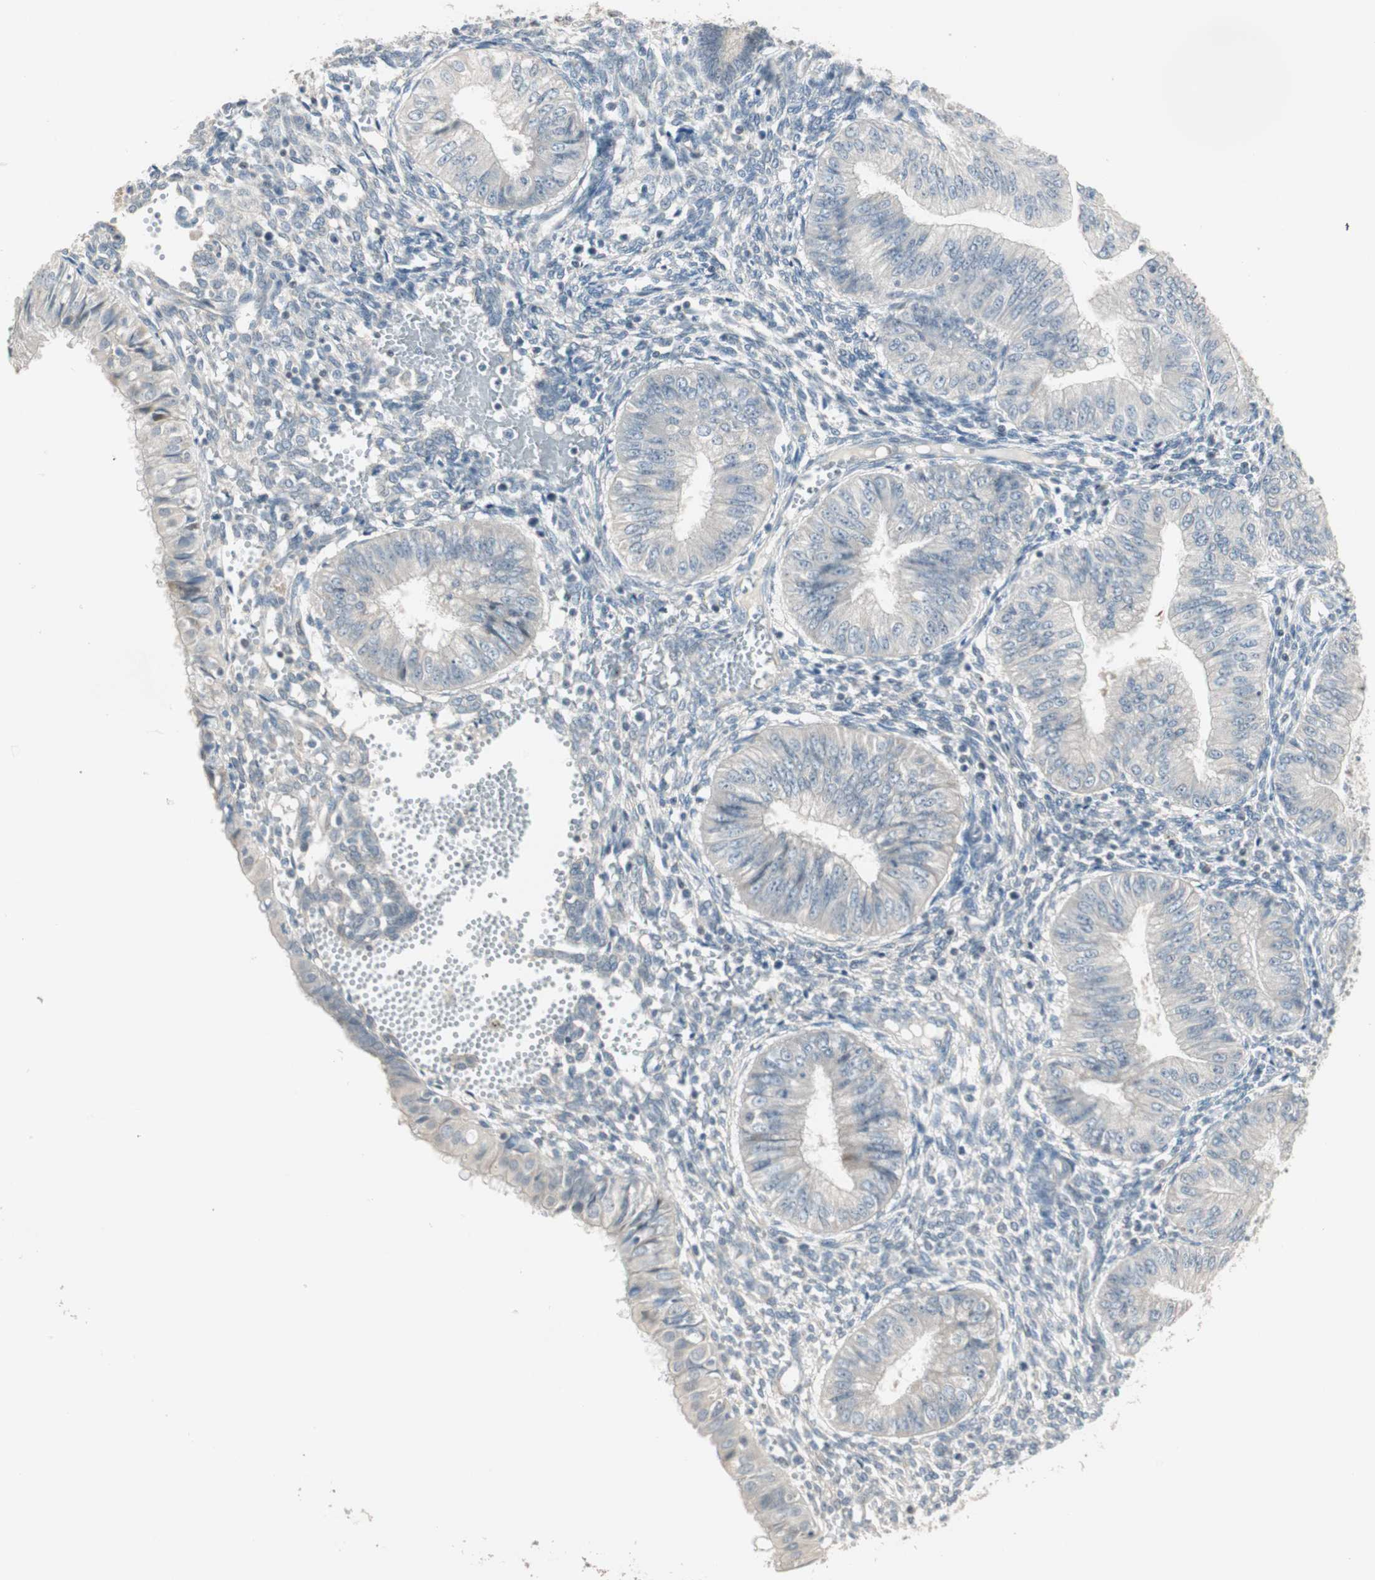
{"staining": {"intensity": "negative", "quantity": "none", "location": "none"}, "tissue": "endometrial cancer", "cell_type": "Tumor cells", "image_type": "cancer", "snomed": [{"axis": "morphology", "description": "Normal tissue, NOS"}, {"axis": "morphology", "description": "Adenocarcinoma, NOS"}, {"axis": "topography", "description": "Endometrium"}], "caption": "Tumor cells show no significant expression in endometrial cancer (adenocarcinoma).", "gene": "PDZK1", "patient": {"sex": "female", "age": 53}}